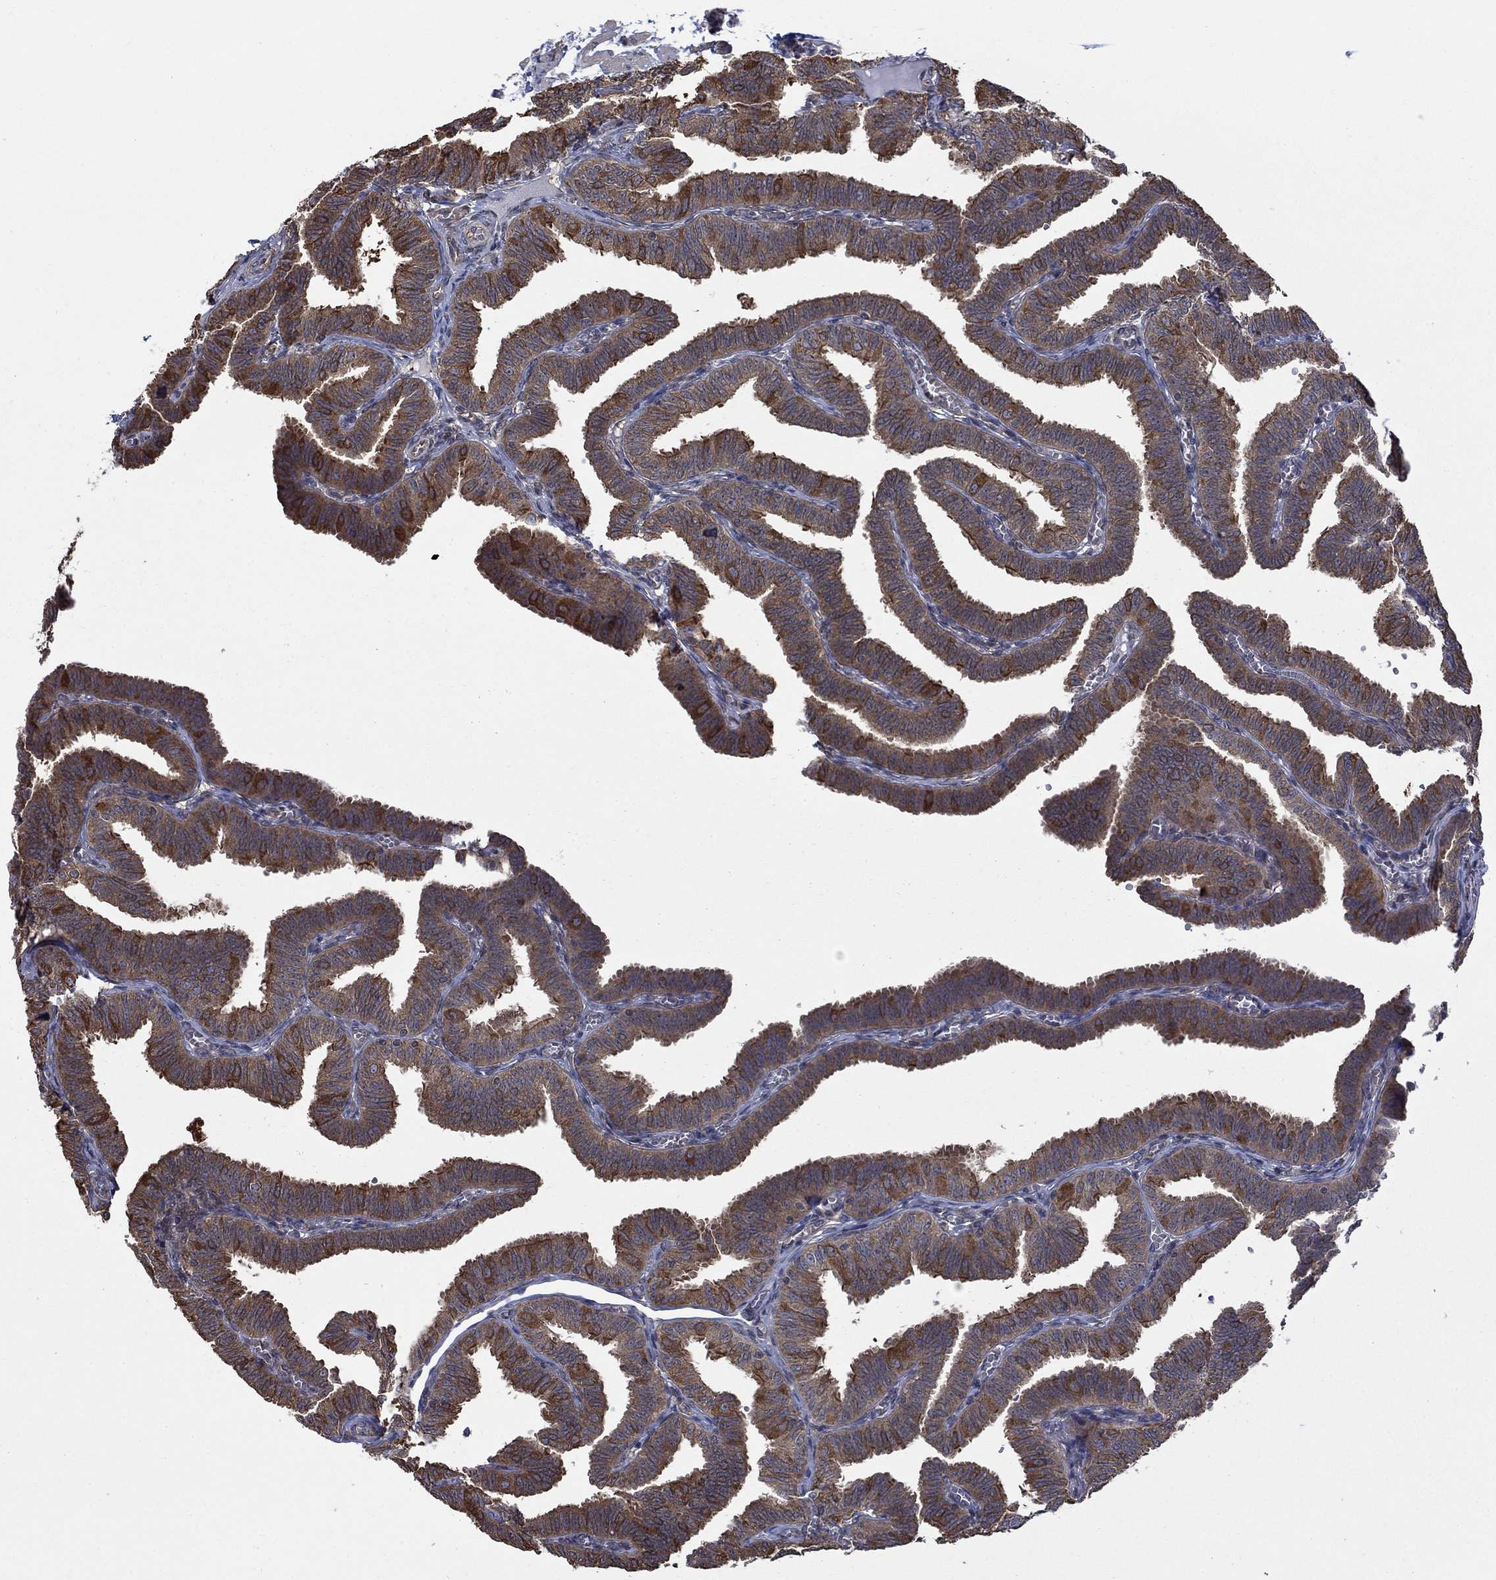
{"staining": {"intensity": "strong", "quantity": "25%-75%", "location": "cytoplasmic/membranous"}, "tissue": "fallopian tube", "cell_type": "Glandular cells", "image_type": "normal", "snomed": [{"axis": "morphology", "description": "Normal tissue, NOS"}, {"axis": "topography", "description": "Fallopian tube"}], "caption": "This image exhibits immunohistochemistry (IHC) staining of benign fallopian tube, with high strong cytoplasmic/membranous positivity in about 25%-75% of glandular cells.", "gene": "PDZD2", "patient": {"sex": "female", "age": 25}}